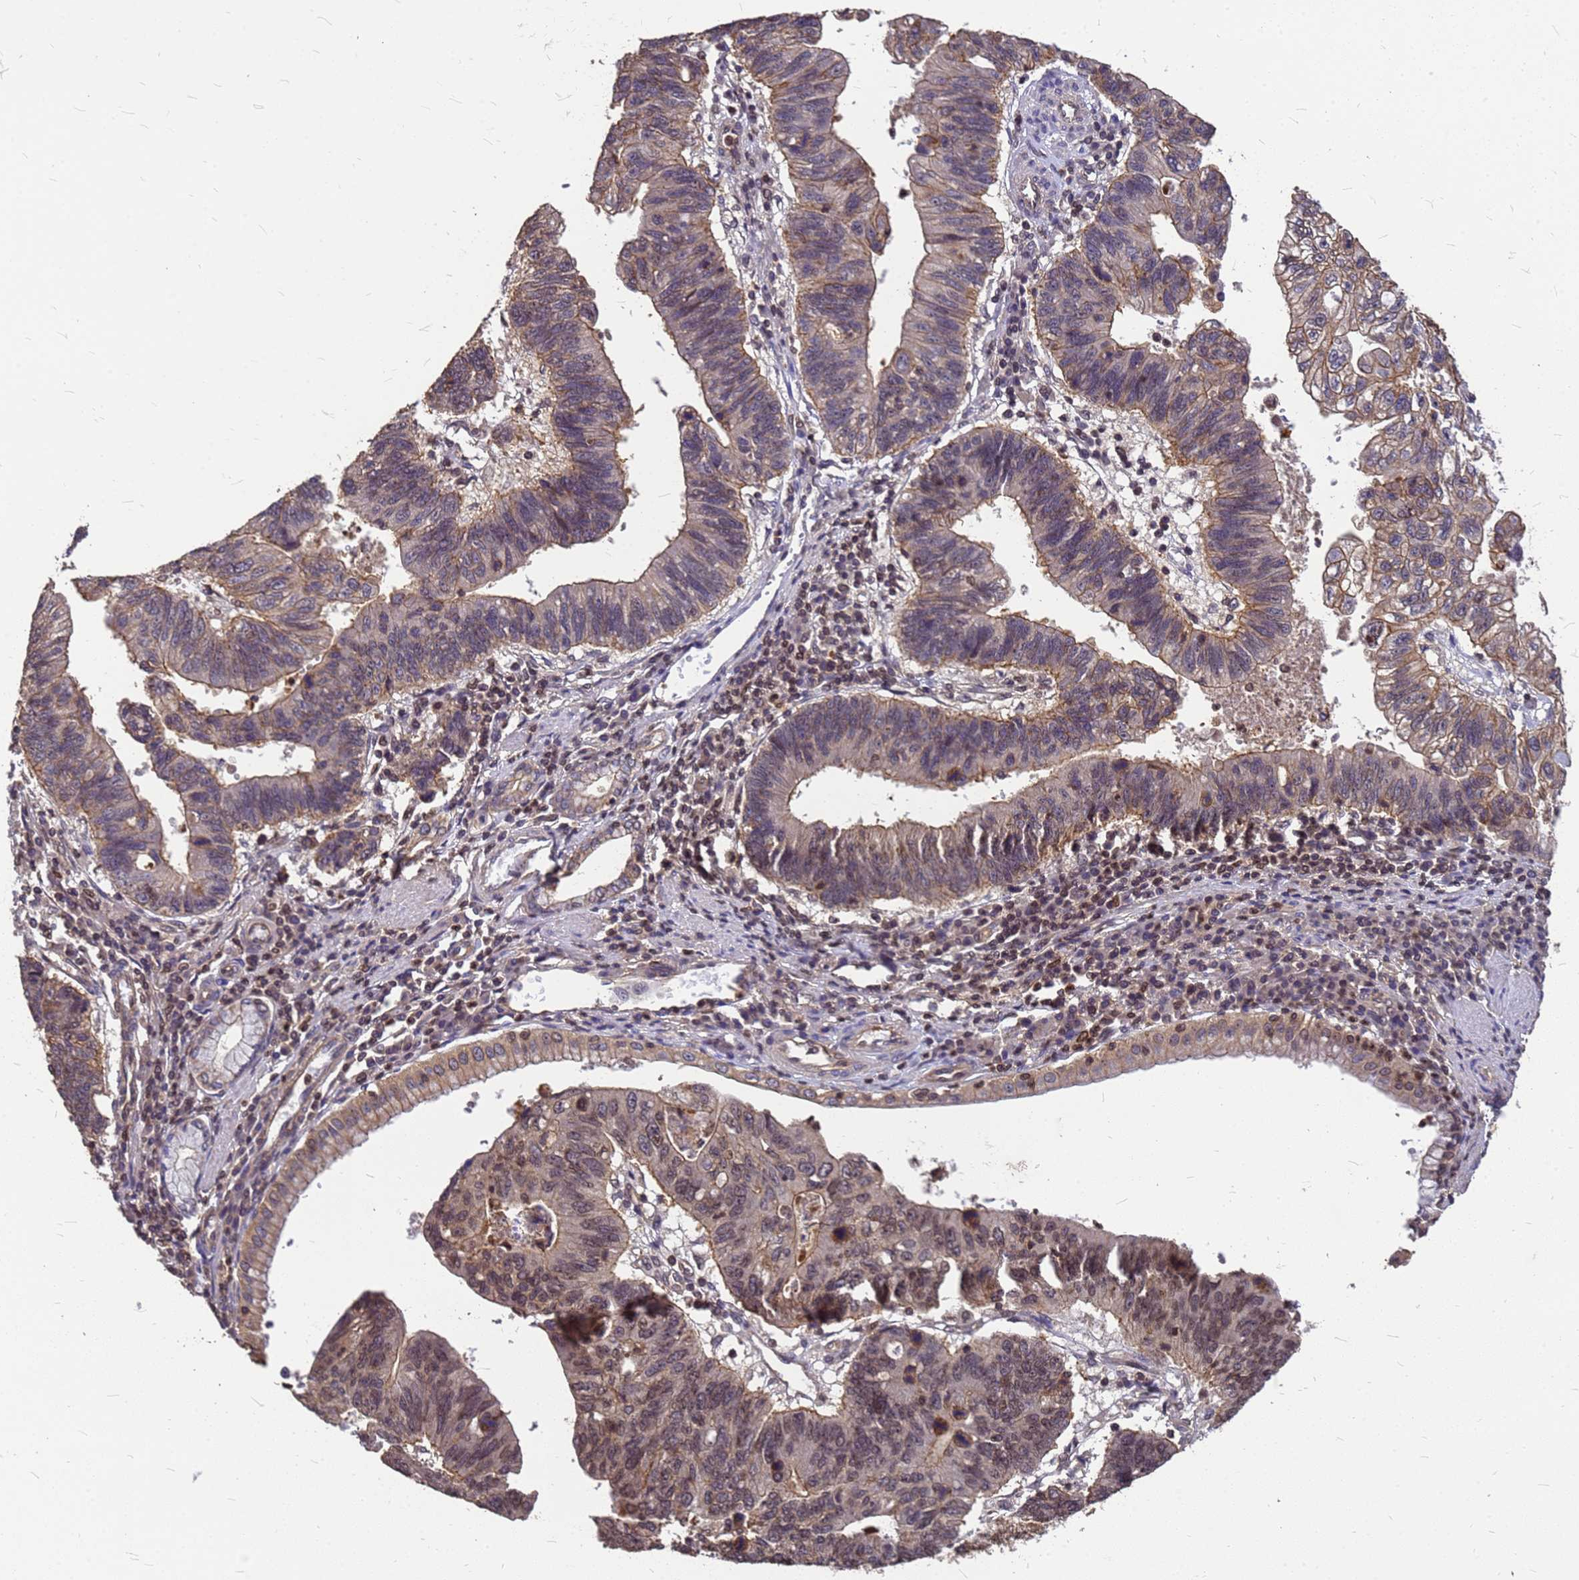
{"staining": {"intensity": "moderate", "quantity": "25%-75%", "location": "cytoplasmic/membranous,nuclear"}, "tissue": "stomach cancer", "cell_type": "Tumor cells", "image_type": "cancer", "snomed": [{"axis": "morphology", "description": "Adenocarcinoma, NOS"}, {"axis": "topography", "description": "Stomach"}], "caption": "Human stomach cancer (adenocarcinoma) stained with a brown dye shows moderate cytoplasmic/membranous and nuclear positive staining in approximately 25%-75% of tumor cells.", "gene": "C1orf35", "patient": {"sex": "male", "age": 59}}